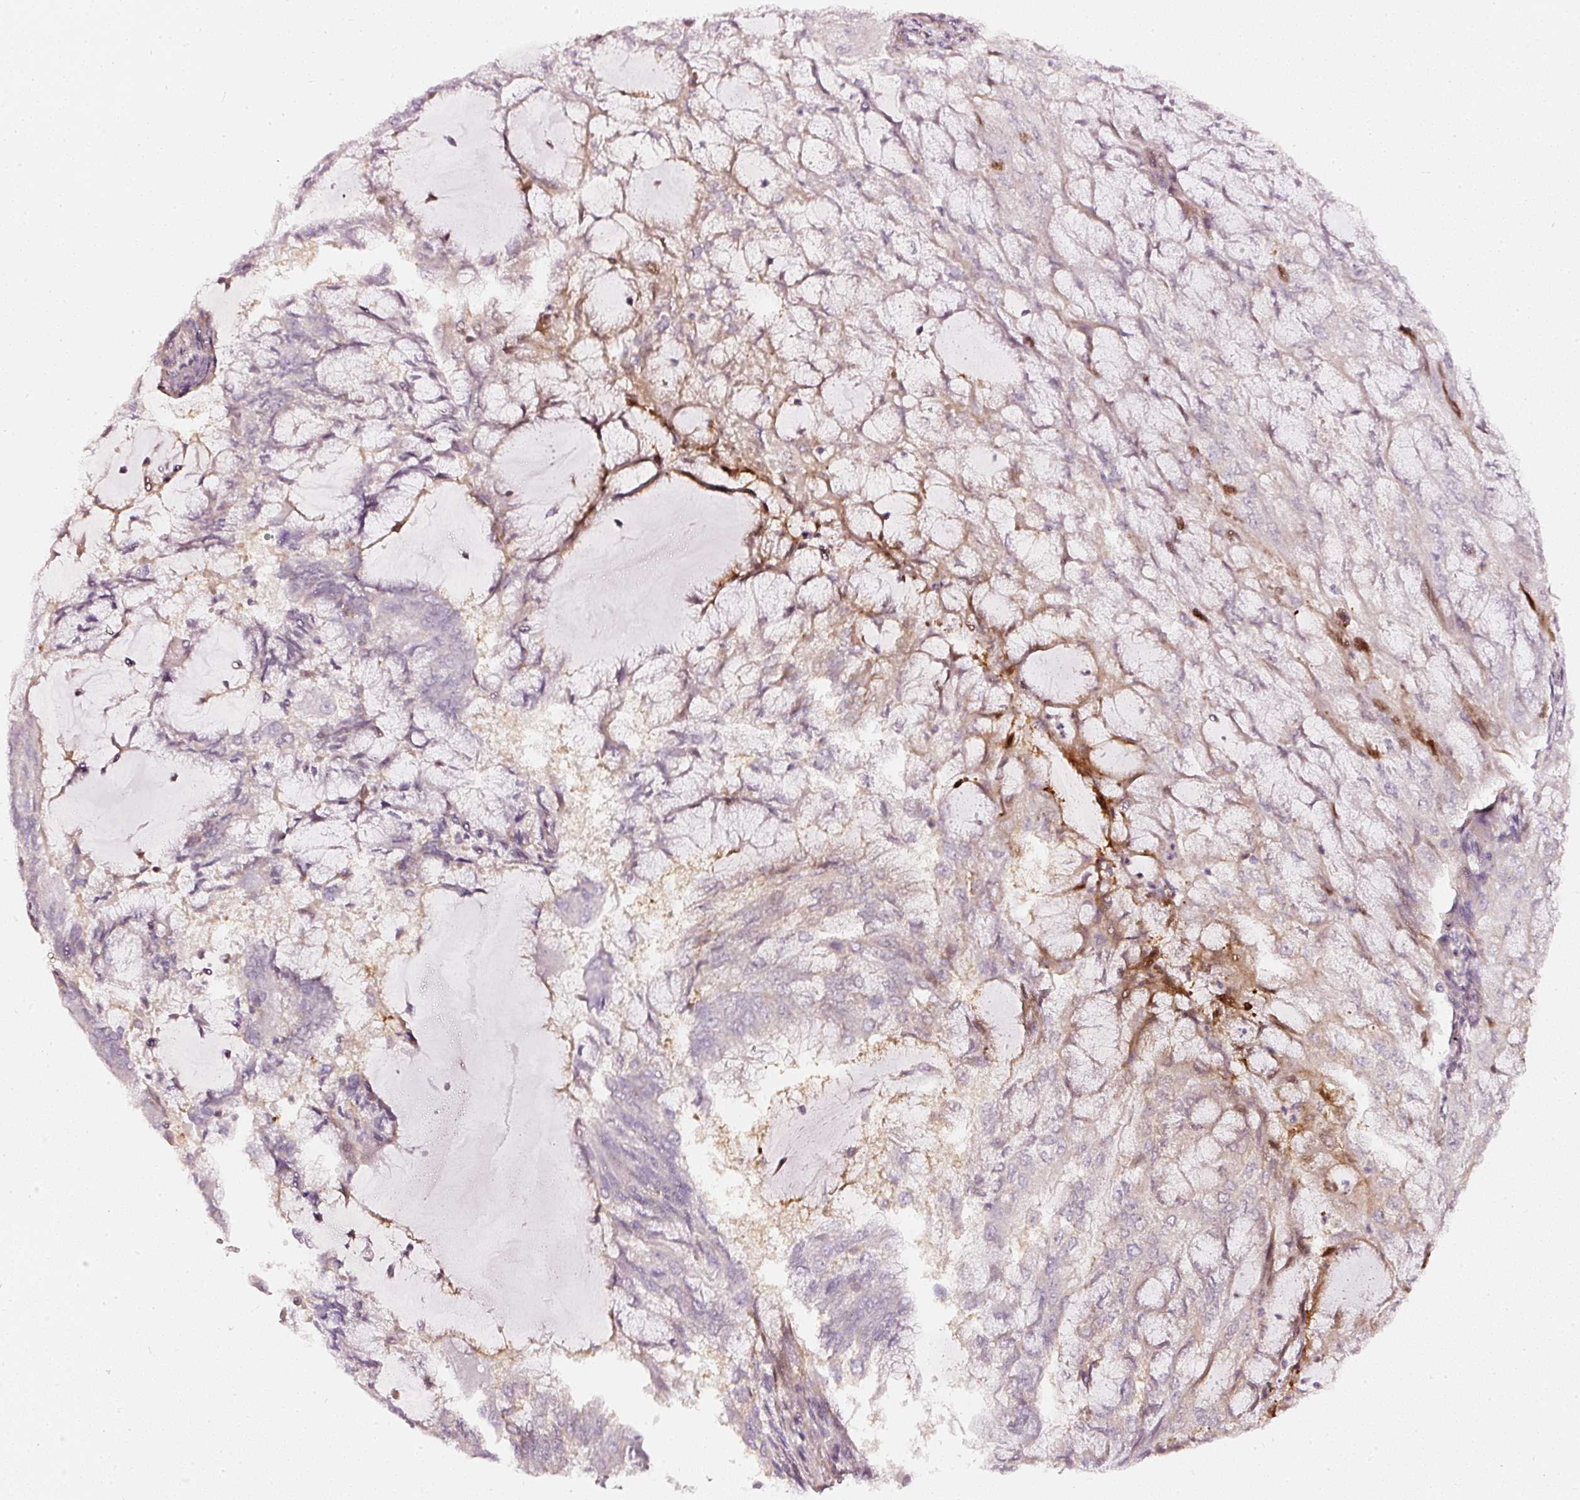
{"staining": {"intensity": "weak", "quantity": "25%-75%", "location": "cytoplasmic/membranous"}, "tissue": "endometrial cancer", "cell_type": "Tumor cells", "image_type": "cancer", "snomed": [{"axis": "morphology", "description": "Adenocarcinoma, NOS"}, {"axis": "topography", "description": "Endometrium"}], "caption": "Immunohistochemical staining of endometrial cancer (adenocarcinoma) reveals low levels of weak cytoplasmic/membranous positivity in approximately 25%-75% of tumor cells.", "gene": "ASMTL", "patient": {"sex": "female", "age": 81}}